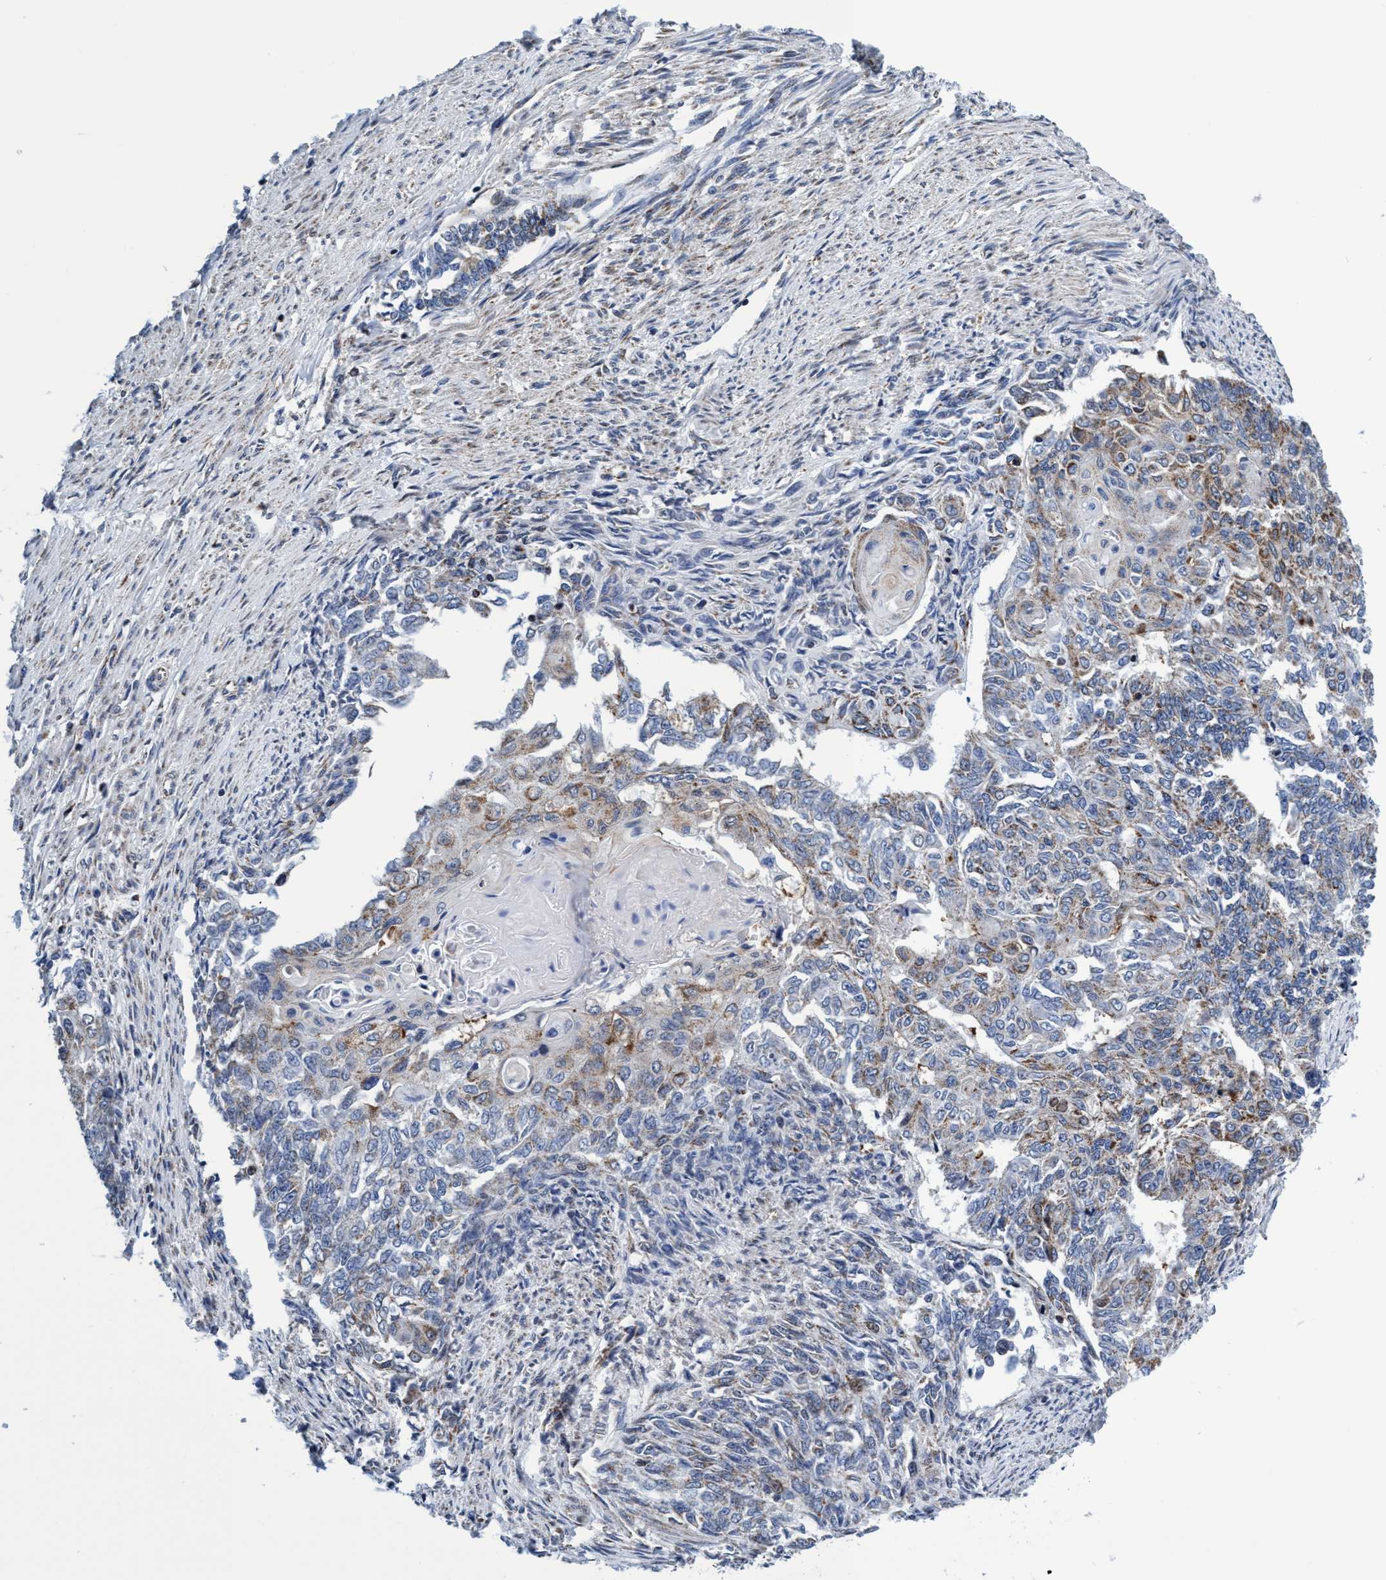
{"staining": {"intensity": "weak", "quantity": "<25%", "location": "cytoplasmic/membranous"}, "tissue": "endometrial cancer", "cell_type": "Tumor cells", "image_type": "cancer", "snomed": [{"axis": "morphology", "description": "Adenocarcinoma, NOS"}, {"axis": "topography", "description": "Endometrium"}], "caption": "High power microscopy micrograph of an IHC image of endometrial cancer, revealing no significant positivity in tumor cells. The staining is performed using DAB brown chromogen with nuclei counter-stained in using hematoxylin.", "gene": "AGAP2", "patient": {"sex": "female", "age": 32}}